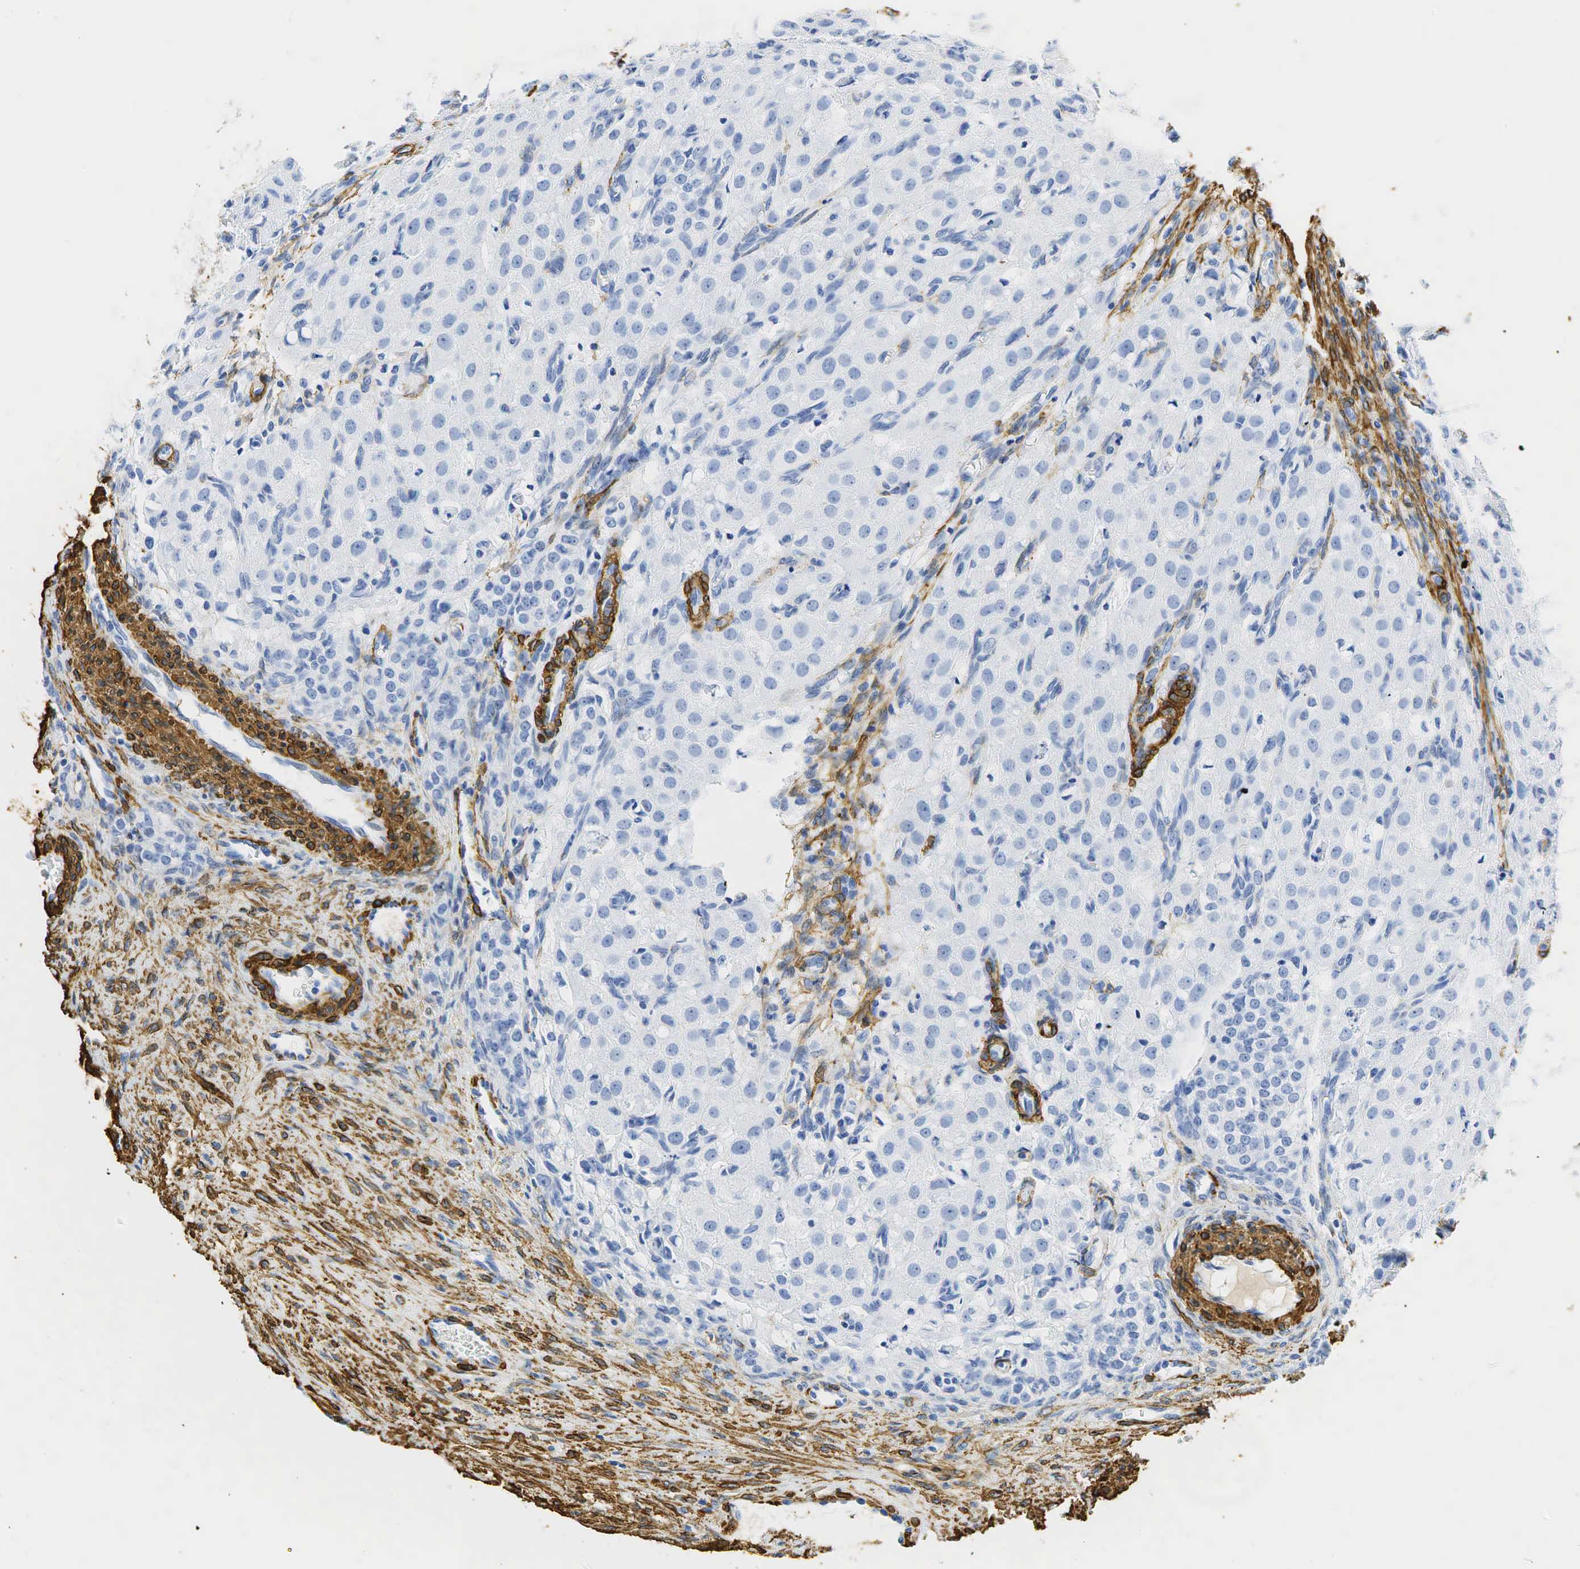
{"staining": {"intensity": "negative", "quantity": "none", "location": "none"}, "tissue": "ovary", "cell_type": "Follicle cells", "image_type": "normal", "snomed": [{"axis": "morphology", "description": "Normal tissue, NOS"}, {"axis": "topography", "description": "Ovary"}], "caption": "IHC of normal ovary reveals no expression in follicle cells.", "gene": "ACTA1", "patient": {"sex": "female", "age": 32}}